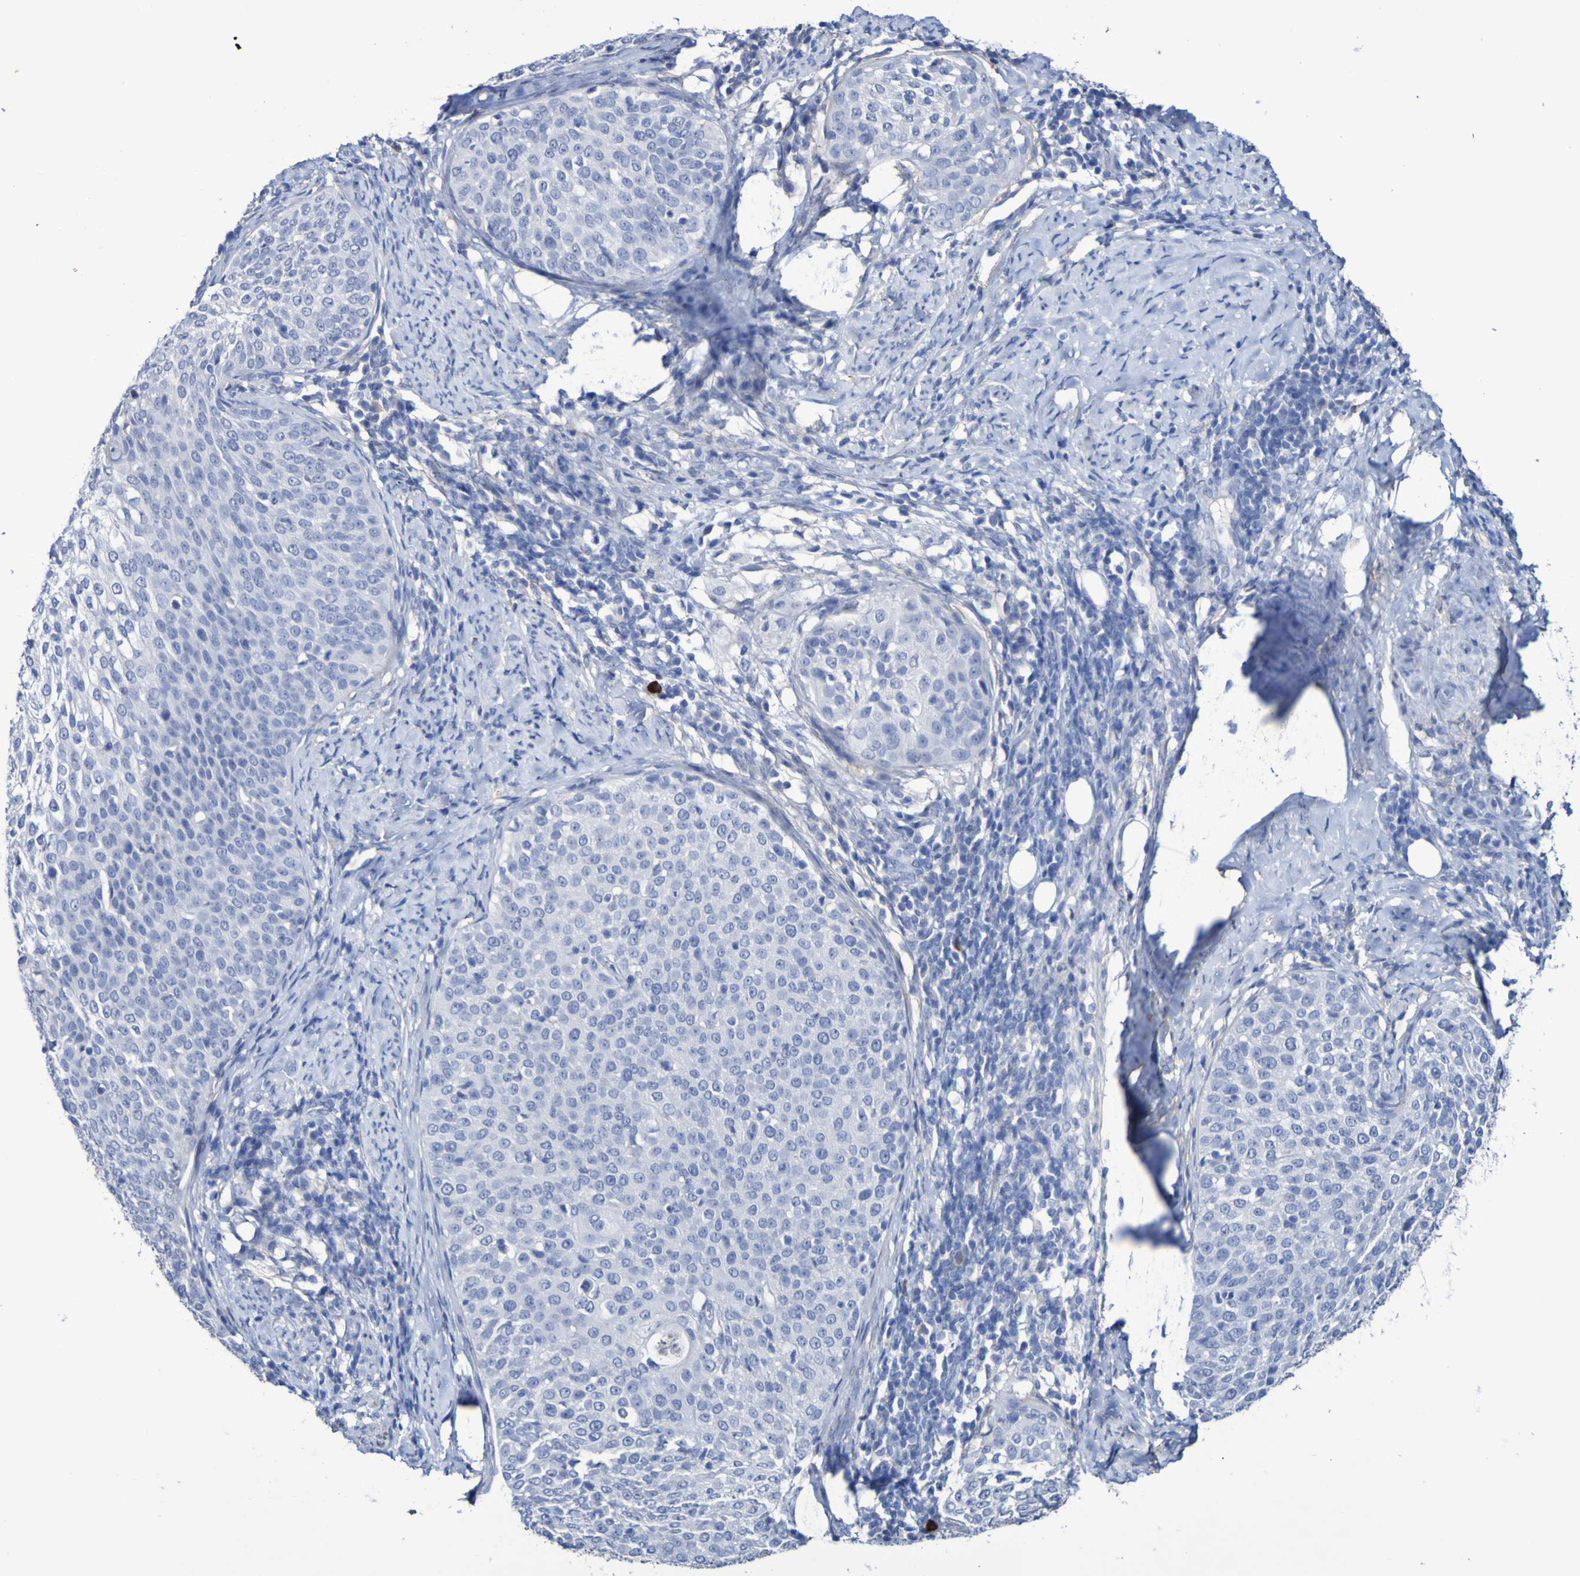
{"staining": {"intensity": "negative", "quantity": "none", "location": "none"}, "tissue": "cervical cancer", "cell_type": "Tumor cells", "image_type": "cancer", "snomed": [{"axis": "morphology", "description": "Squamous cell carcinoma, NOS"}, {"axis": "topography", "description": "Cervix"}], "caption": "High power microscopy image of an IHC histopathology image of cervical squamous cell carcinoma, revealing no significant positivity in tumor cells.", "gene": "SGCB", "patient": {"sex": "female", "age": 51}}